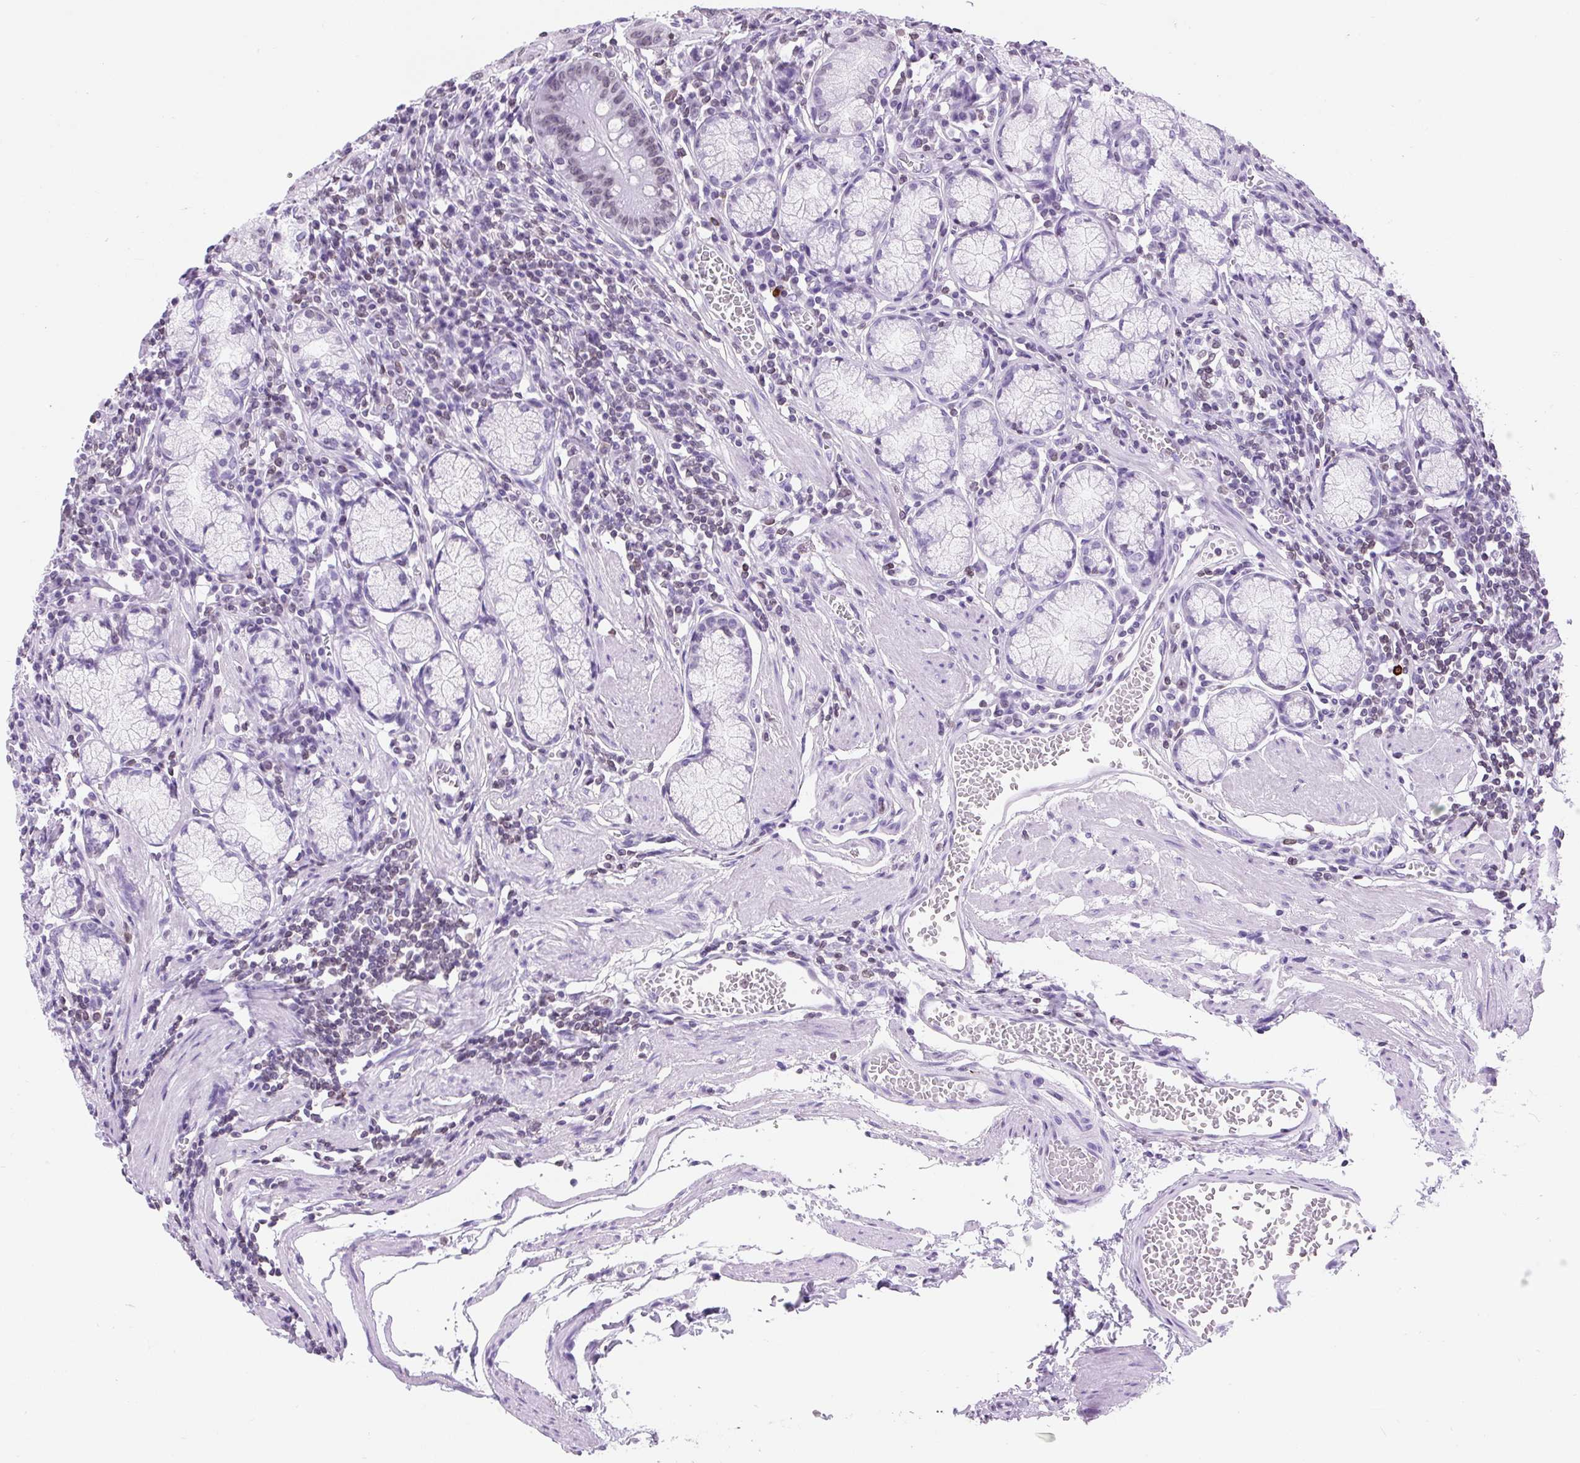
{"staining": {"intensity": "moderate", "quantity": "<25%", "location": "cytoplasmic/membranous,nuclear"}, "tissue": "stomach", "cell_type": "Glandular cells", "image_type": "normal", "snomed": [{"axis": "morphology", "description": "Normal tissue, NOS"}, {"axis": "topography", "description": "Stomach"}], "caption": "High-power microscopy captured an immunohistochemistry histopathology image of benign stomach, revealing moderate cytoplasmic/membranous,nuclear positivity in approximately <25% of glandular cells.", "gene": "VPREB1", "patient": {"sex": "male", "age": 55}}